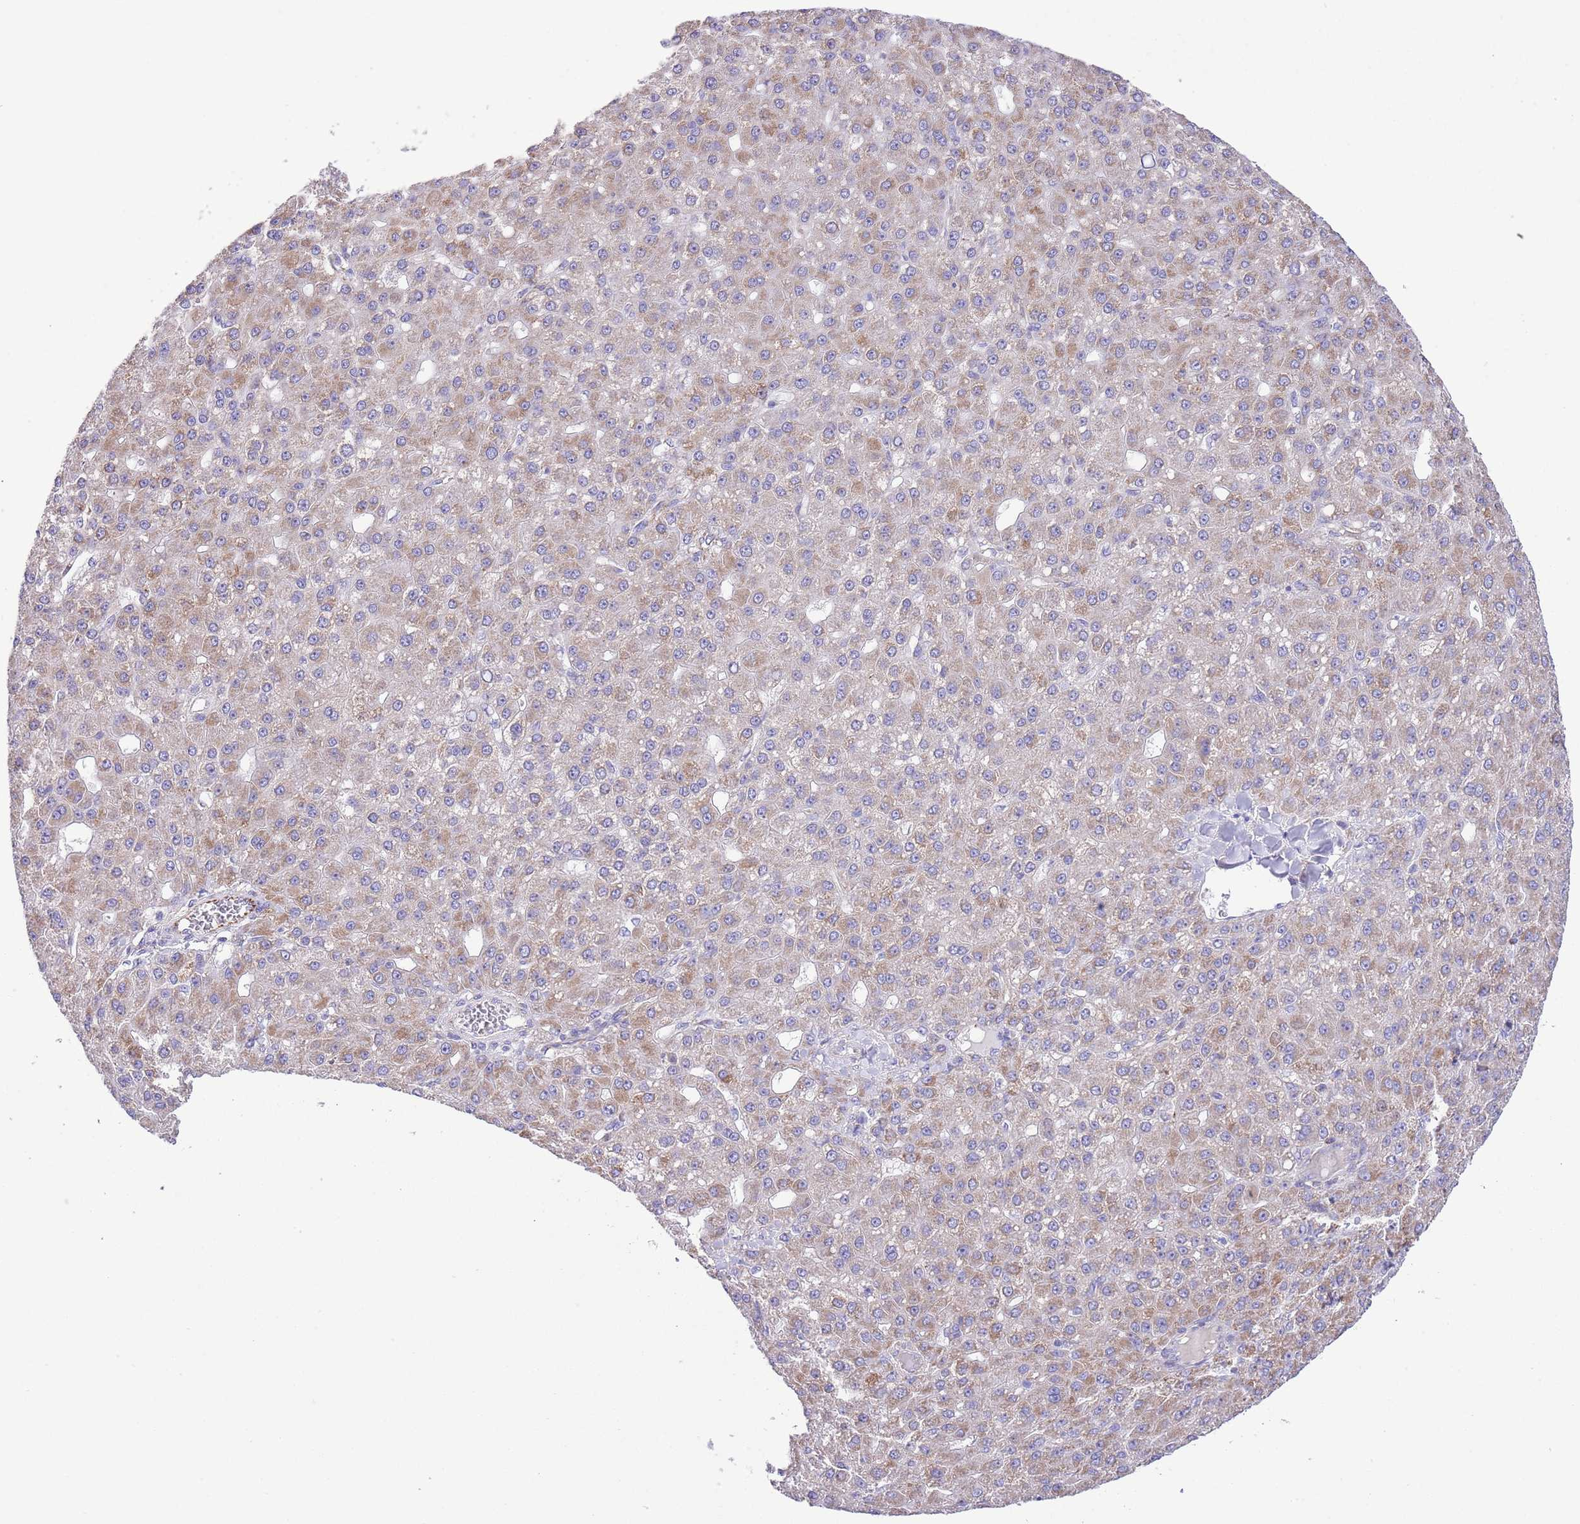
{"staining": {"intensity": "weak", "quantity": "25%-75%", "location": "cytoplasmic/membranous"}, "tissue": "liver cancer", "cell_type": "Tumor cells", "image_type": "cancer", "snomed": [{"axis": "morphology", "description": "Carcinoma, Hepatocellular, NOS"}, {"axis": "topography", "description": "Liver"}], "caption": "IHC photomicrograph of human liver cancer stained for a protein (brown), which displays low levels of weak cytoplasmic/membranous positivity in about 25%-75% of tumor cells.", "gene": "SS18L2", "patient": {"sex": "male", "age": 67}}